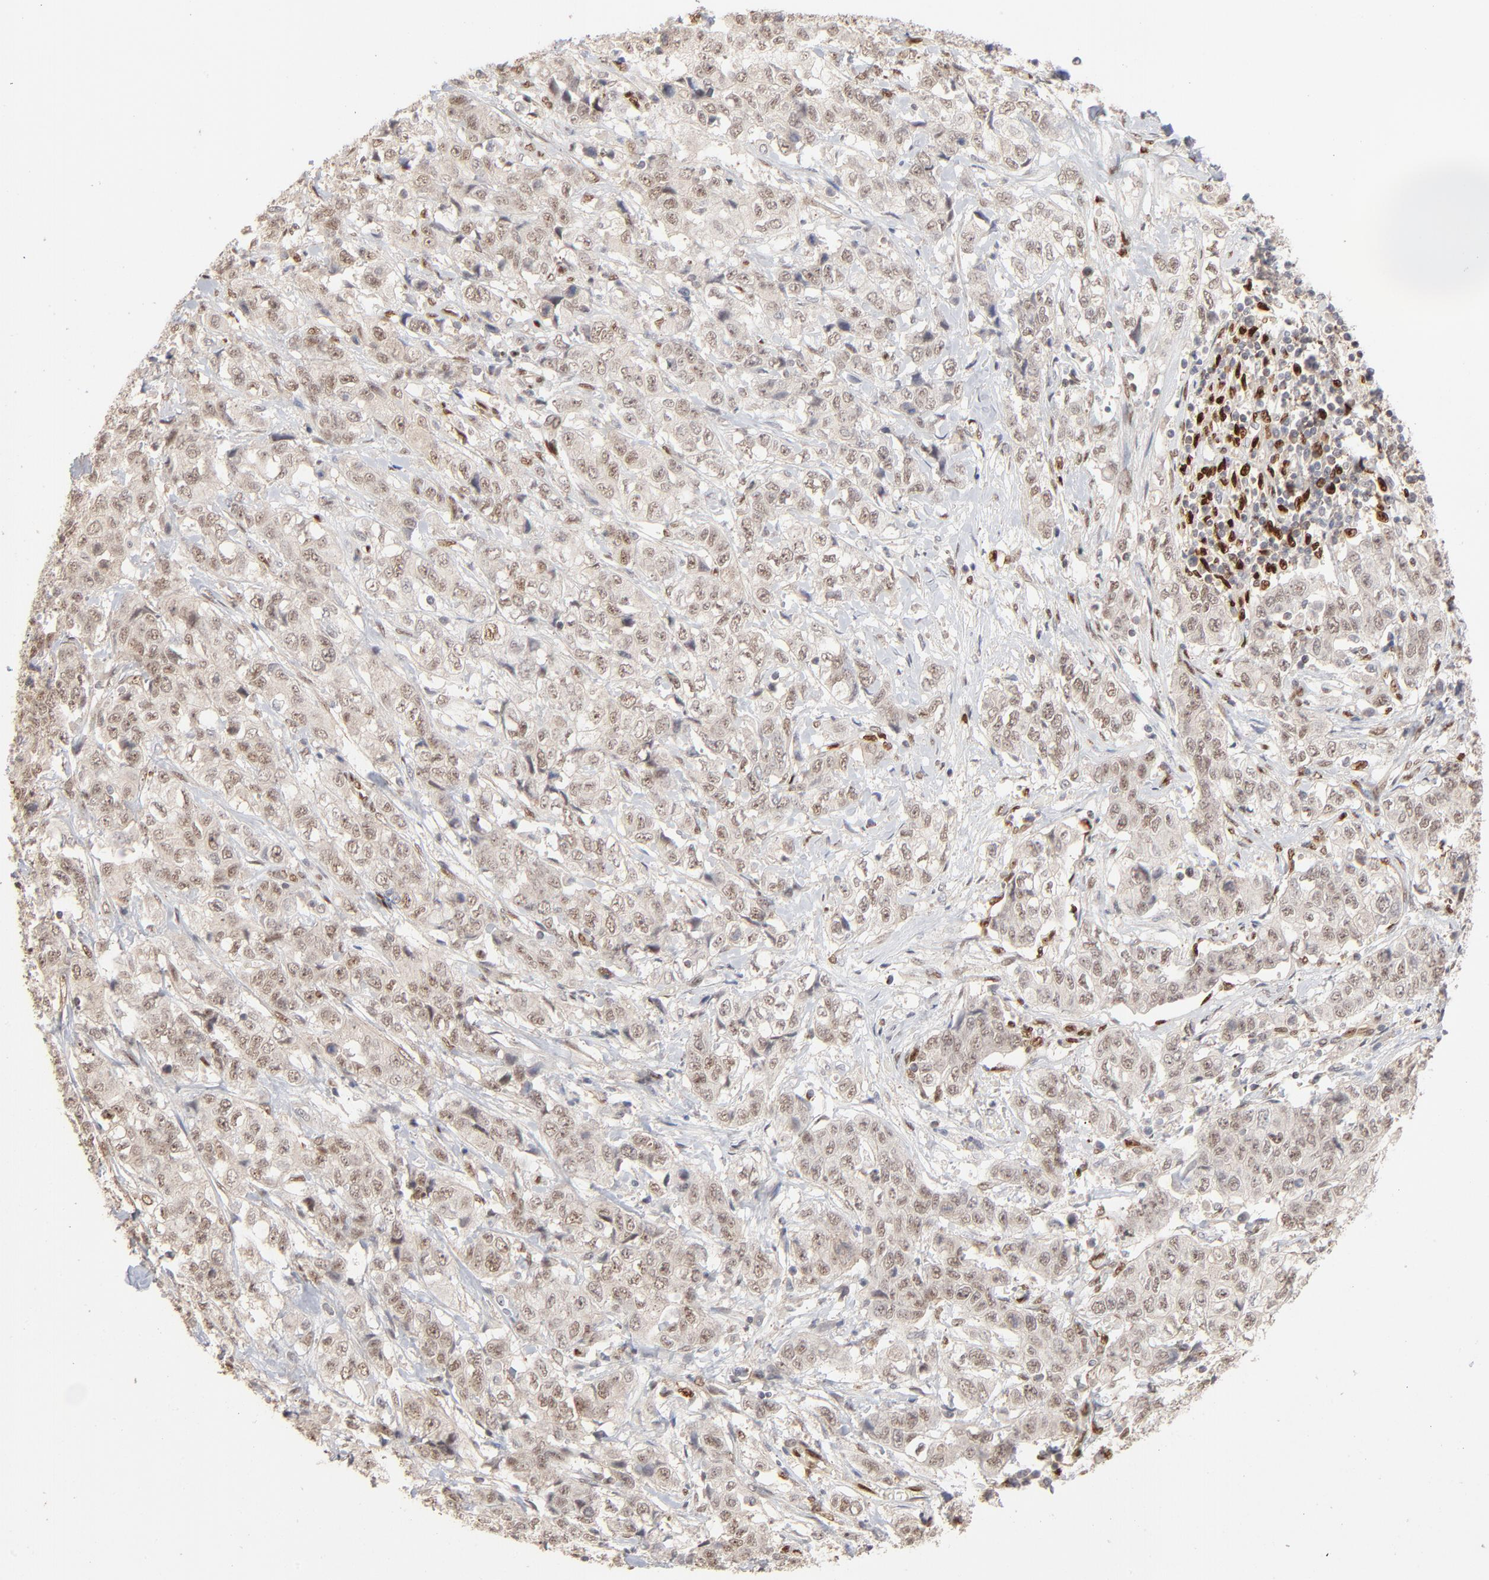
{"staining": {"intensity": "weak", "quantity": ">75%", "location": "nuclear"}, "tissue": "stomach cancer", "cell_type": "Tumor cells", "image_type": "cancer", "snomed": [{"axis": "morphology", "description": "Adenocarcinoma, NOS"}, {"axis": "topography", "description": "Stomach"}], "caption": "Immunohistochemistry micrograph of neoplastic tissue: stomach cancer (adenocarcinoma) stained using immunohistochemistry (IHC) reveals low levels of weak protein expression localized specifically in the nuclear of tumor cells, appearing as a nuclear brown color.", "gene": "NFIB", "patient": {"sex": "male", "age": 48}}